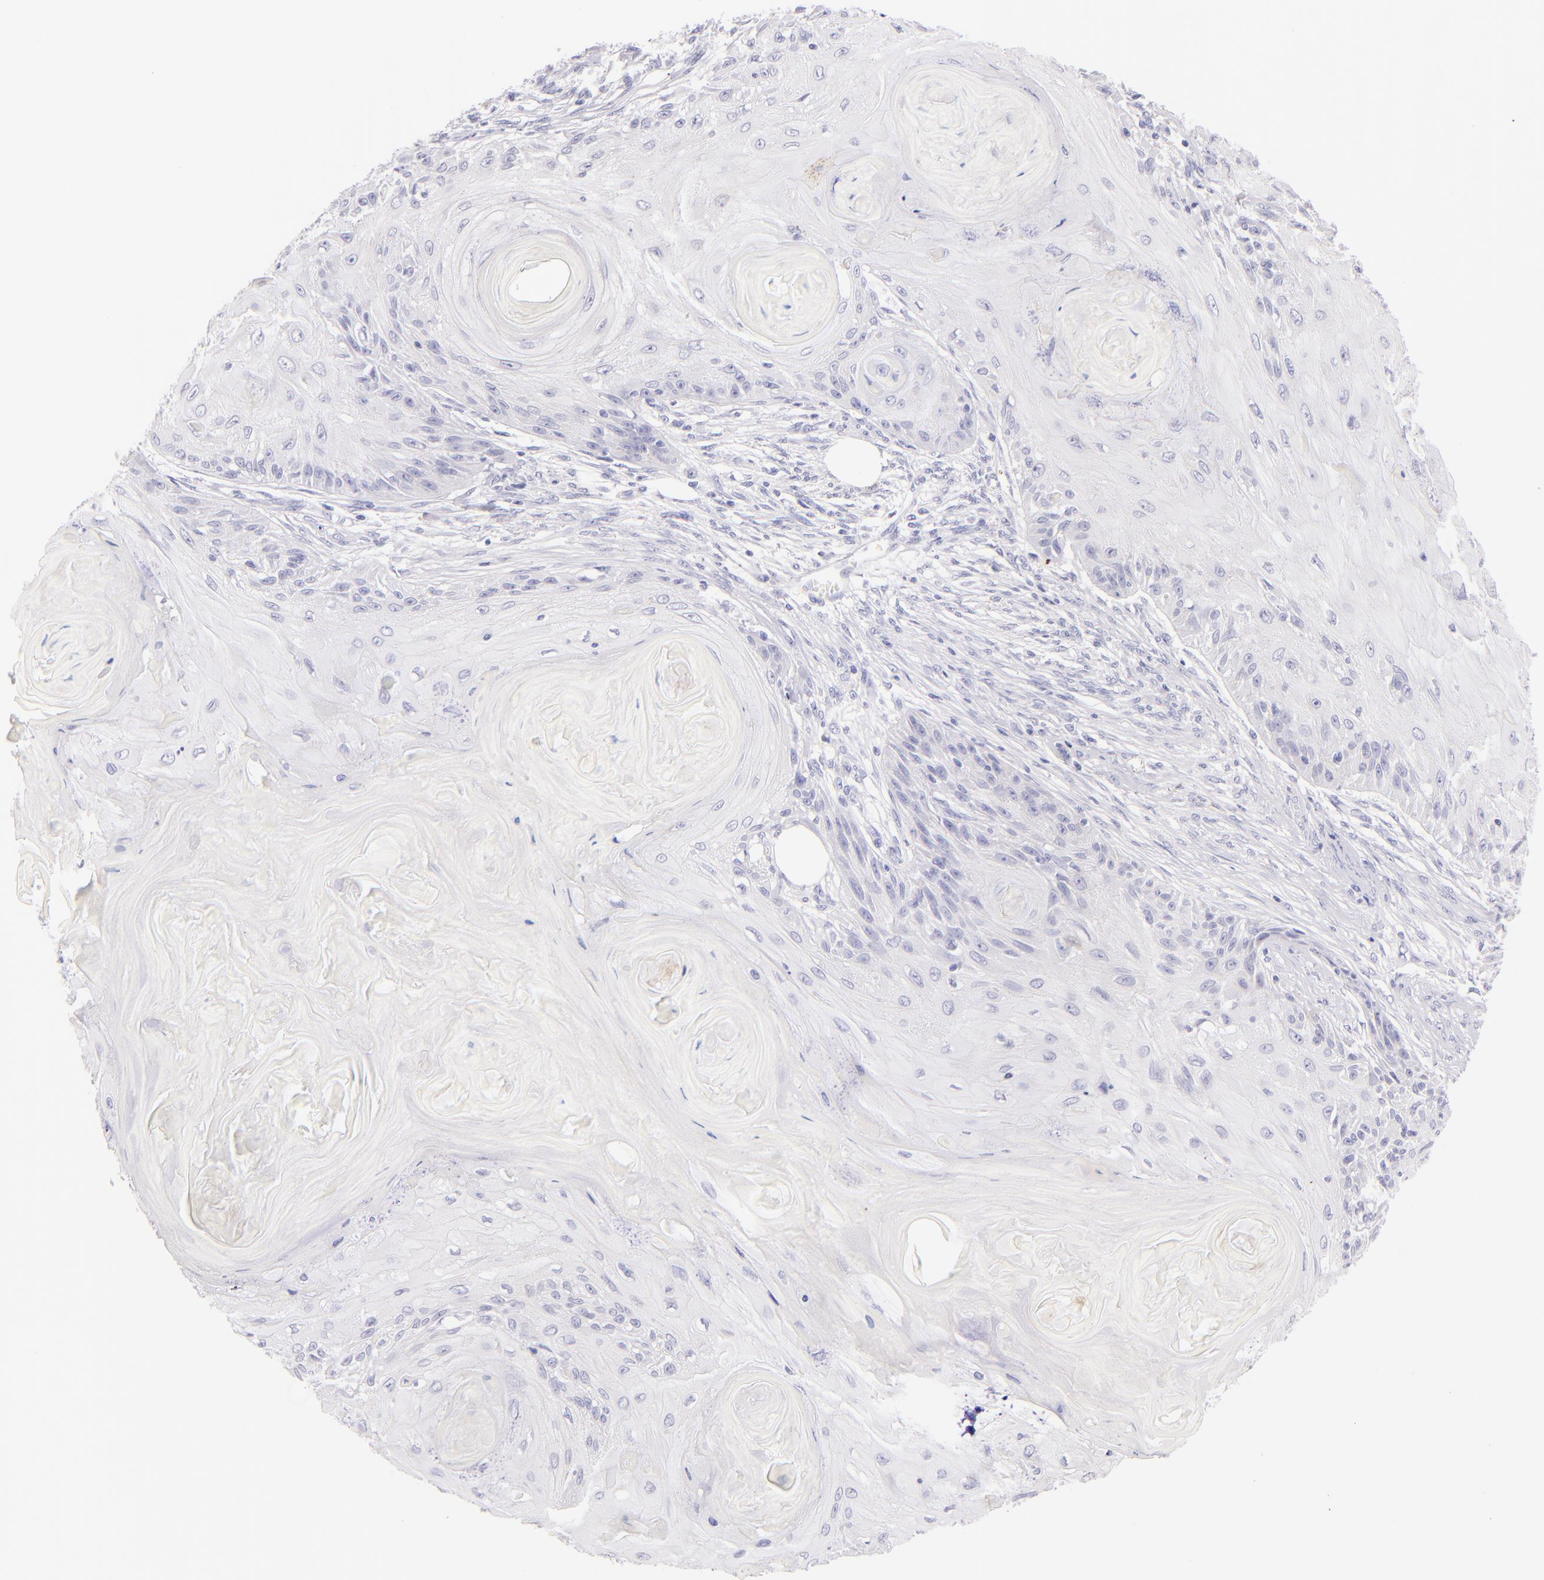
{"staining": {"intensity": "negative", "quantity": "none", "location": "none"}, "tissue": "skin cancer", "cell_type": "Tumor cells", "image_type": "cancer", "snomed": [{"axis": "morphology", "description": "Squamous cell carcinoma, NOS"}, {"axis": "topography", "description": "Skin"}], "caption": "Immunohistochemistry micrograph of skin cancer stained for a protein (brown), which demonstrates no expression in tumor cells. The staining was performed using DAB (3,3'-diaminobenzidine) to visualize the protein expression in brown, while the nuclei were stained in blue with hematoxylin (Magnification: 20x).", "gene": "SDC1", "patient": {"sex": "female", "age": 88}}